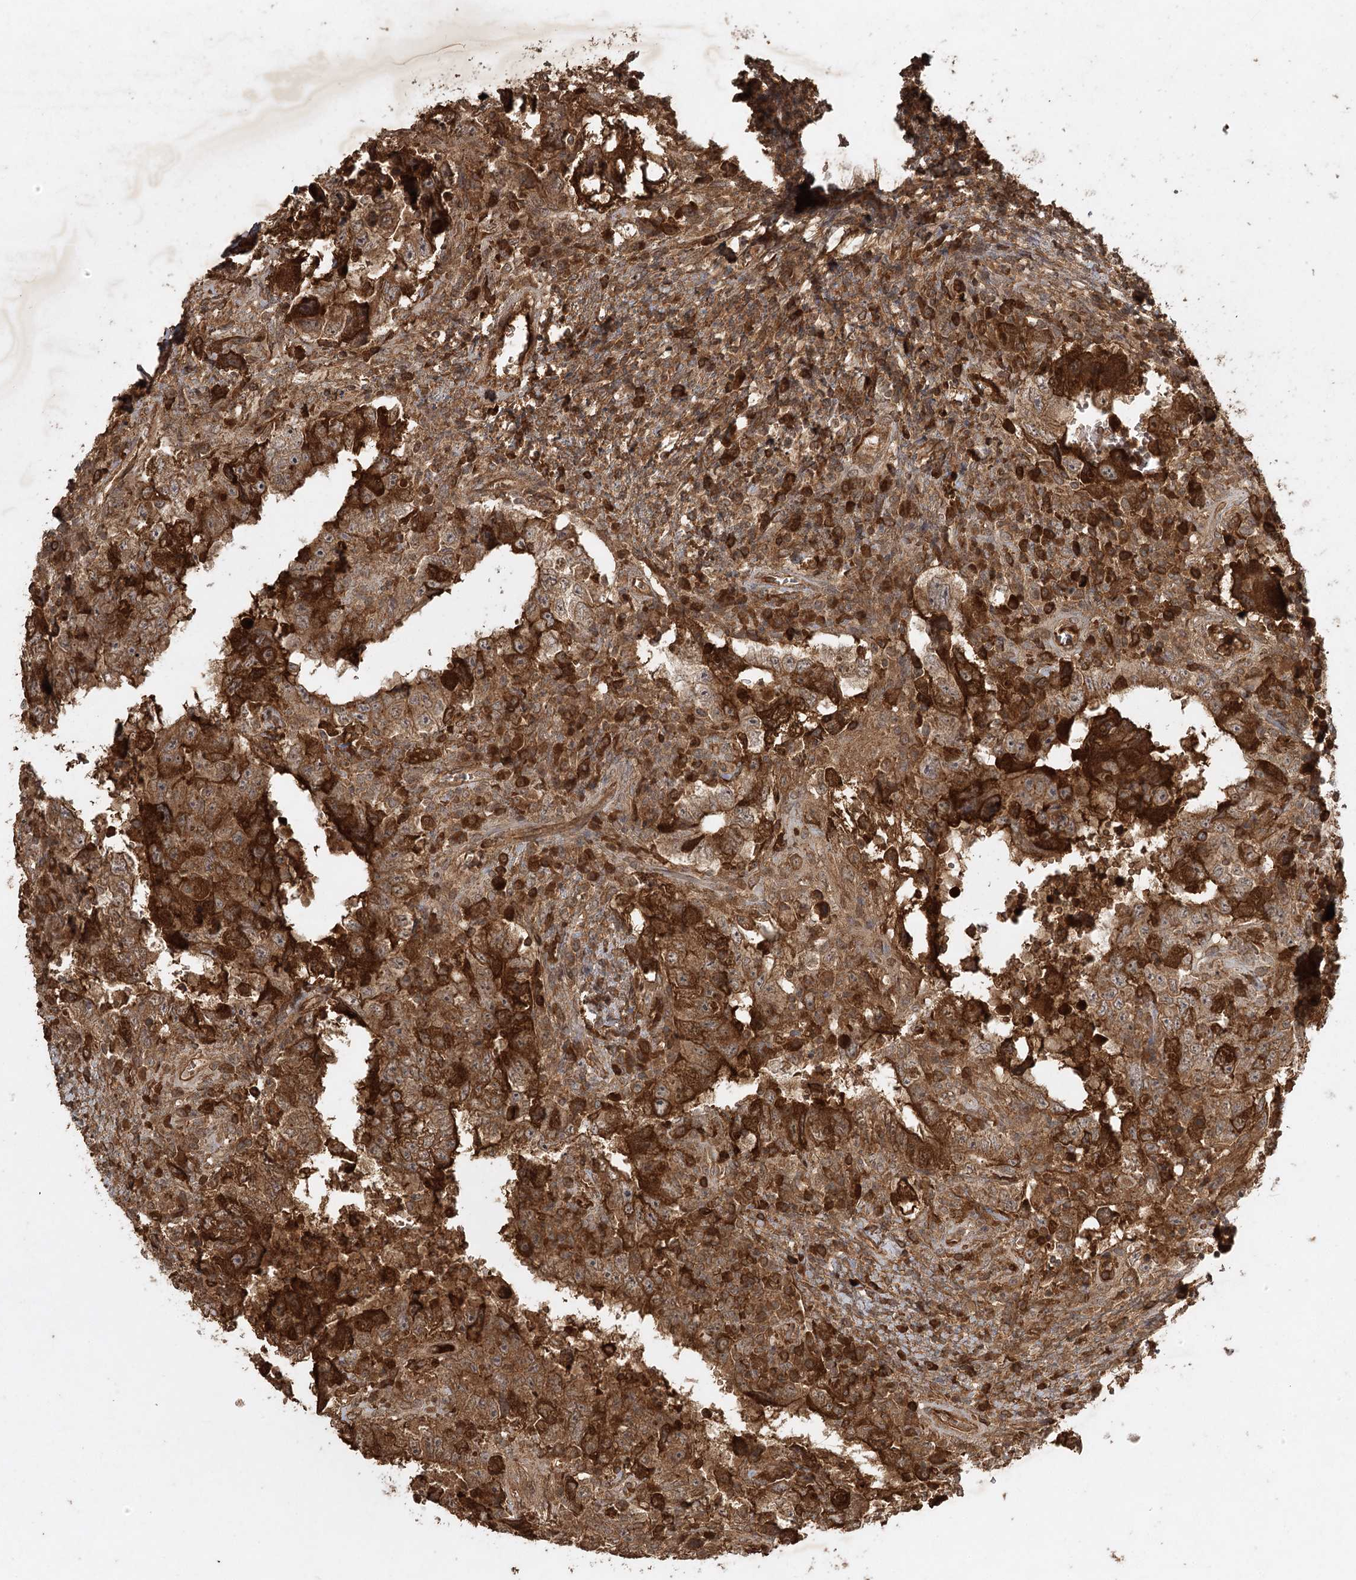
{"staining": {"intensity": "moderate", "quantity": ">75%", "location": "cytoplasmic/membranous"}, "tissue": "testis cancer", "cell_type": "Tumor cells", "image_type": "cancer", "snomed": [{"axis": "morphology", "description": "Carcinoma, Embryonal, NOS"}, {"axis": "topography", "description": "Testis"}], "caption": "DAB immunohistochemical staining of human testis embryonal carcinoma demonstrates moderate cytoplasmic/membranous protein expression in approximately >75% of tumor cells.", "gene": "ARL13A", "patient": {"sex": "male", "age": 26}}